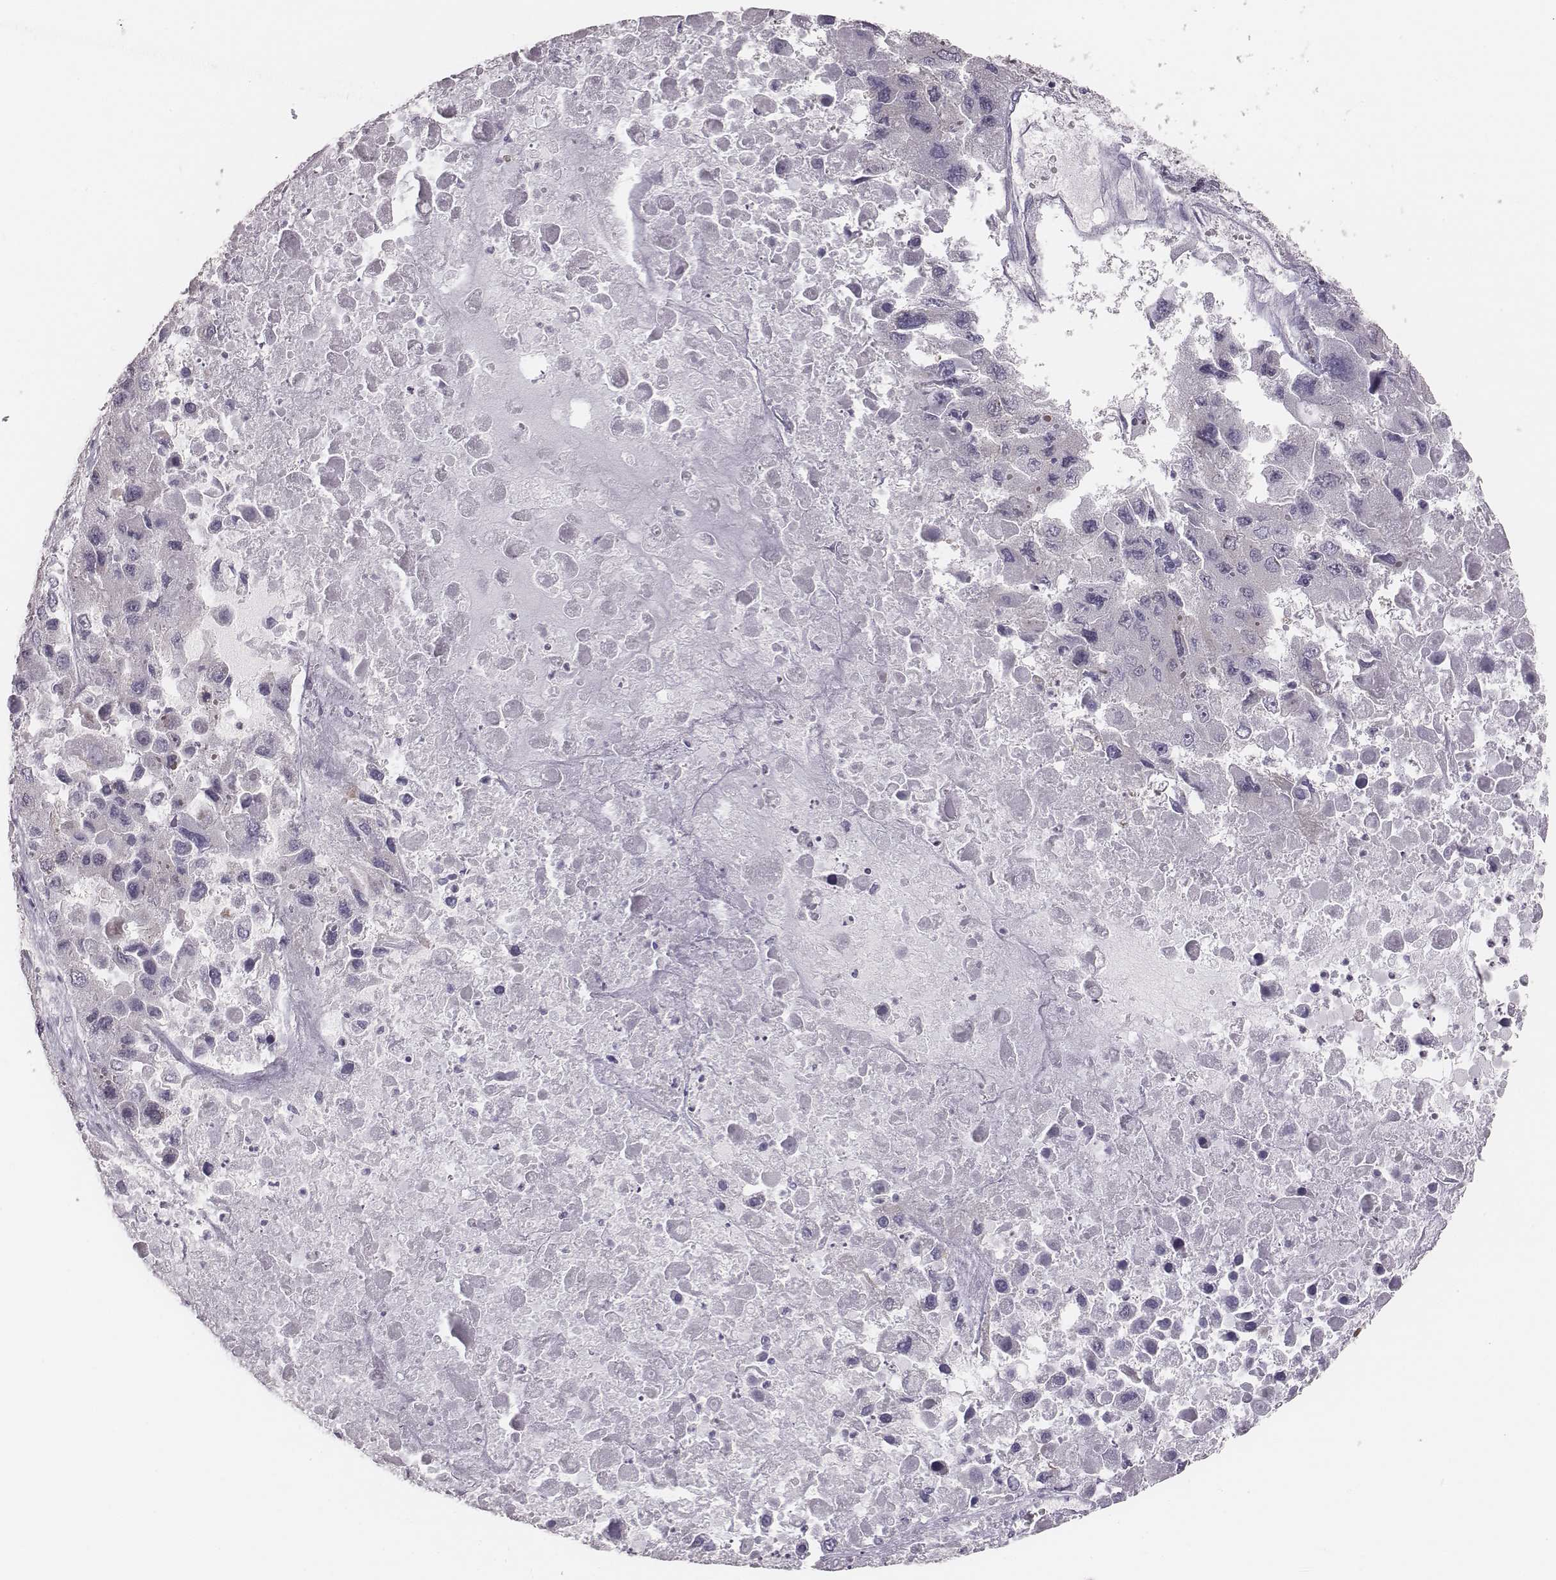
{"staining": {"intensity": "negative", "quantity": "none", "location": "none"}, "tissue": "liver cancer", "cell_type": "Tumor cells", "image_type": "cancer", "snomed": [{"axis": "morphology", "description": "Carcinoma, Hepatocellular, NOS"}, {"axis": "topography", "description": "Liver"}], "caption": "High magnification brightfield microscopy of hepatocellular carcinoma (liver) stained with DAB (brown) and counterstained with hematoxylin (blue): tumor cells show no significant positivity.", "gene": "PBK", "patient": {"sex": "female", "age": 41}}